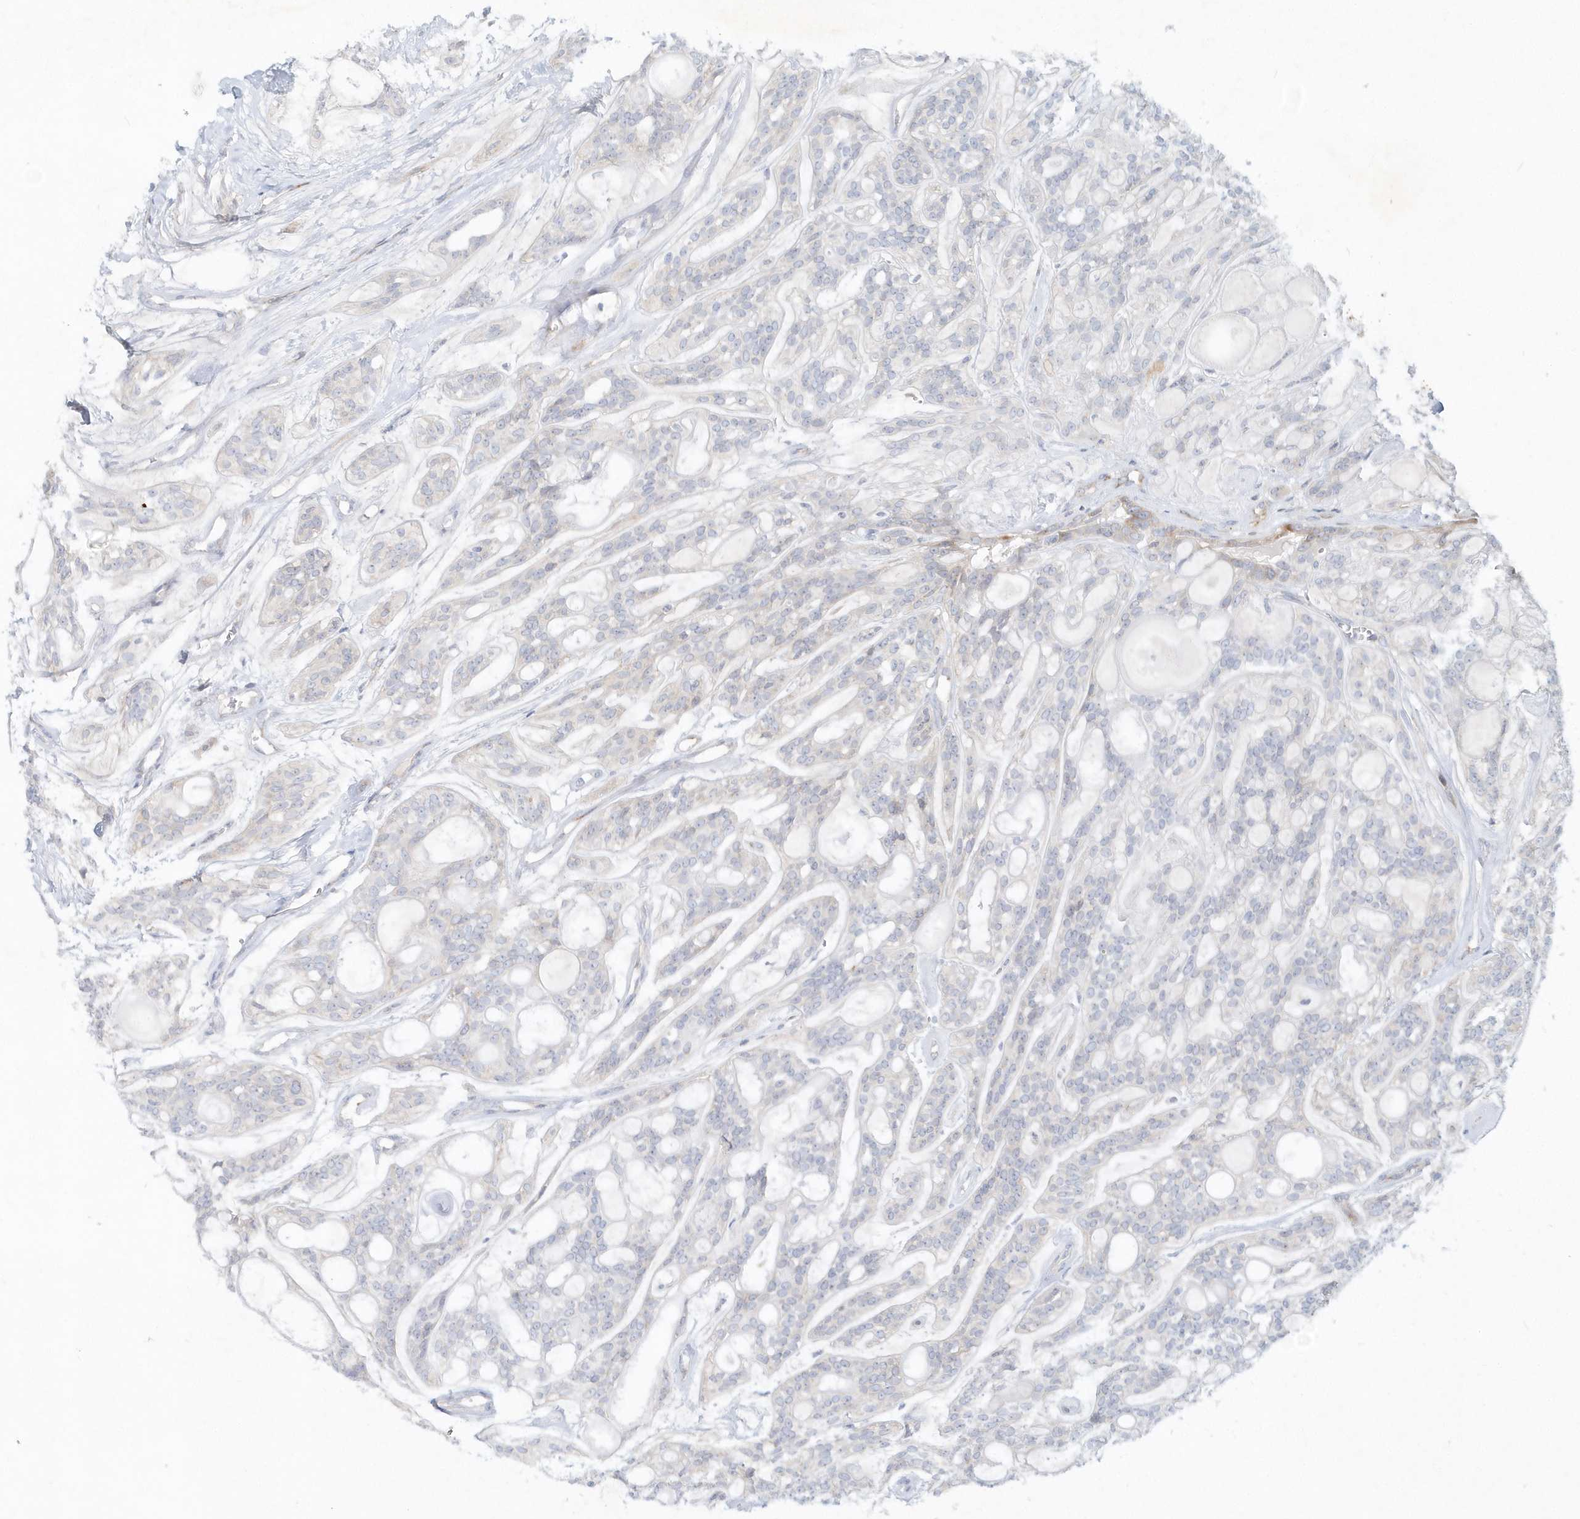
{"staining": {"intensity": "negative", "quantity": "none", "location": "none"}, "tissue": "head and neck cancer", "cell_type": "Tumor cells", "image_type": "cancer", "snomed": [{"axis": "morphology", "description": "Adenocarcinoma, NOS"}, {"axis": "topography", "description": "Head-Neck"}], "caption": "This is an immunohistochemistry (IHC) photomicrograph of human head and neck adenocarcinoma. There is no positivity in tumor cells.", "gene": "DNAH1", "patient": {"sex": "male", "age": 66}}